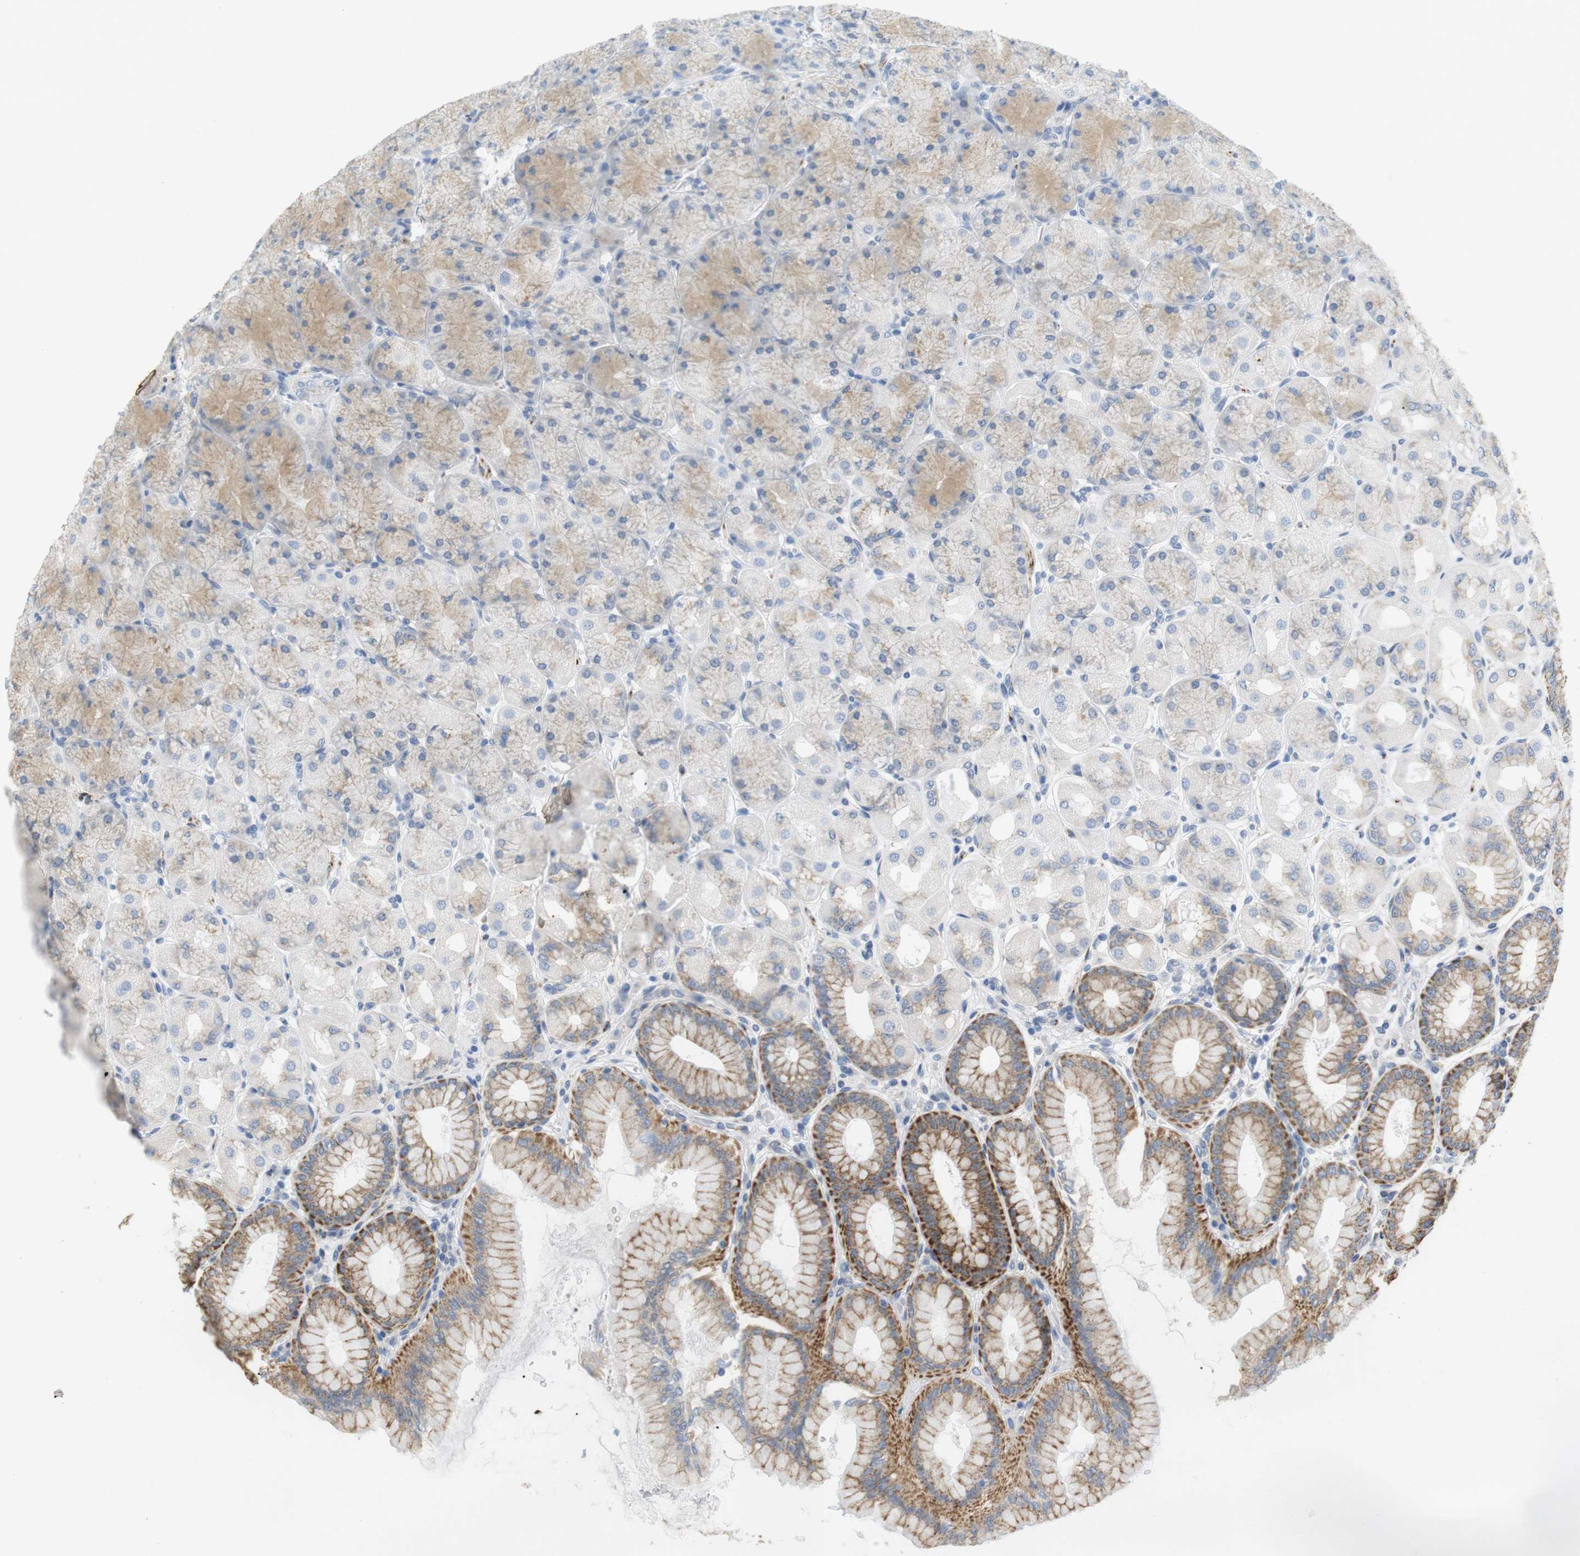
{"staining": {"intensity": "moderate", "quantity": "25%-75%", "location": "cytoplasmic/membranous"}, "tissue": "stomach", "cell_type": "Glandular cells", "image_type": "normal", "snomed": [{"axis": "morphology", "description": "Normal tissue, NOS"}, {"axis": "topography", "description": "Stomach, upper"}], "caption": "Immunohistochemistry (IHC) (DAB) staining of normal stomach exhibits moderate cytoplasmic/membranous protein expression in approximately 25%-75% of glandular cells.", "gene": "CD300E", "patient": {"sex": "female", "age": 56}}